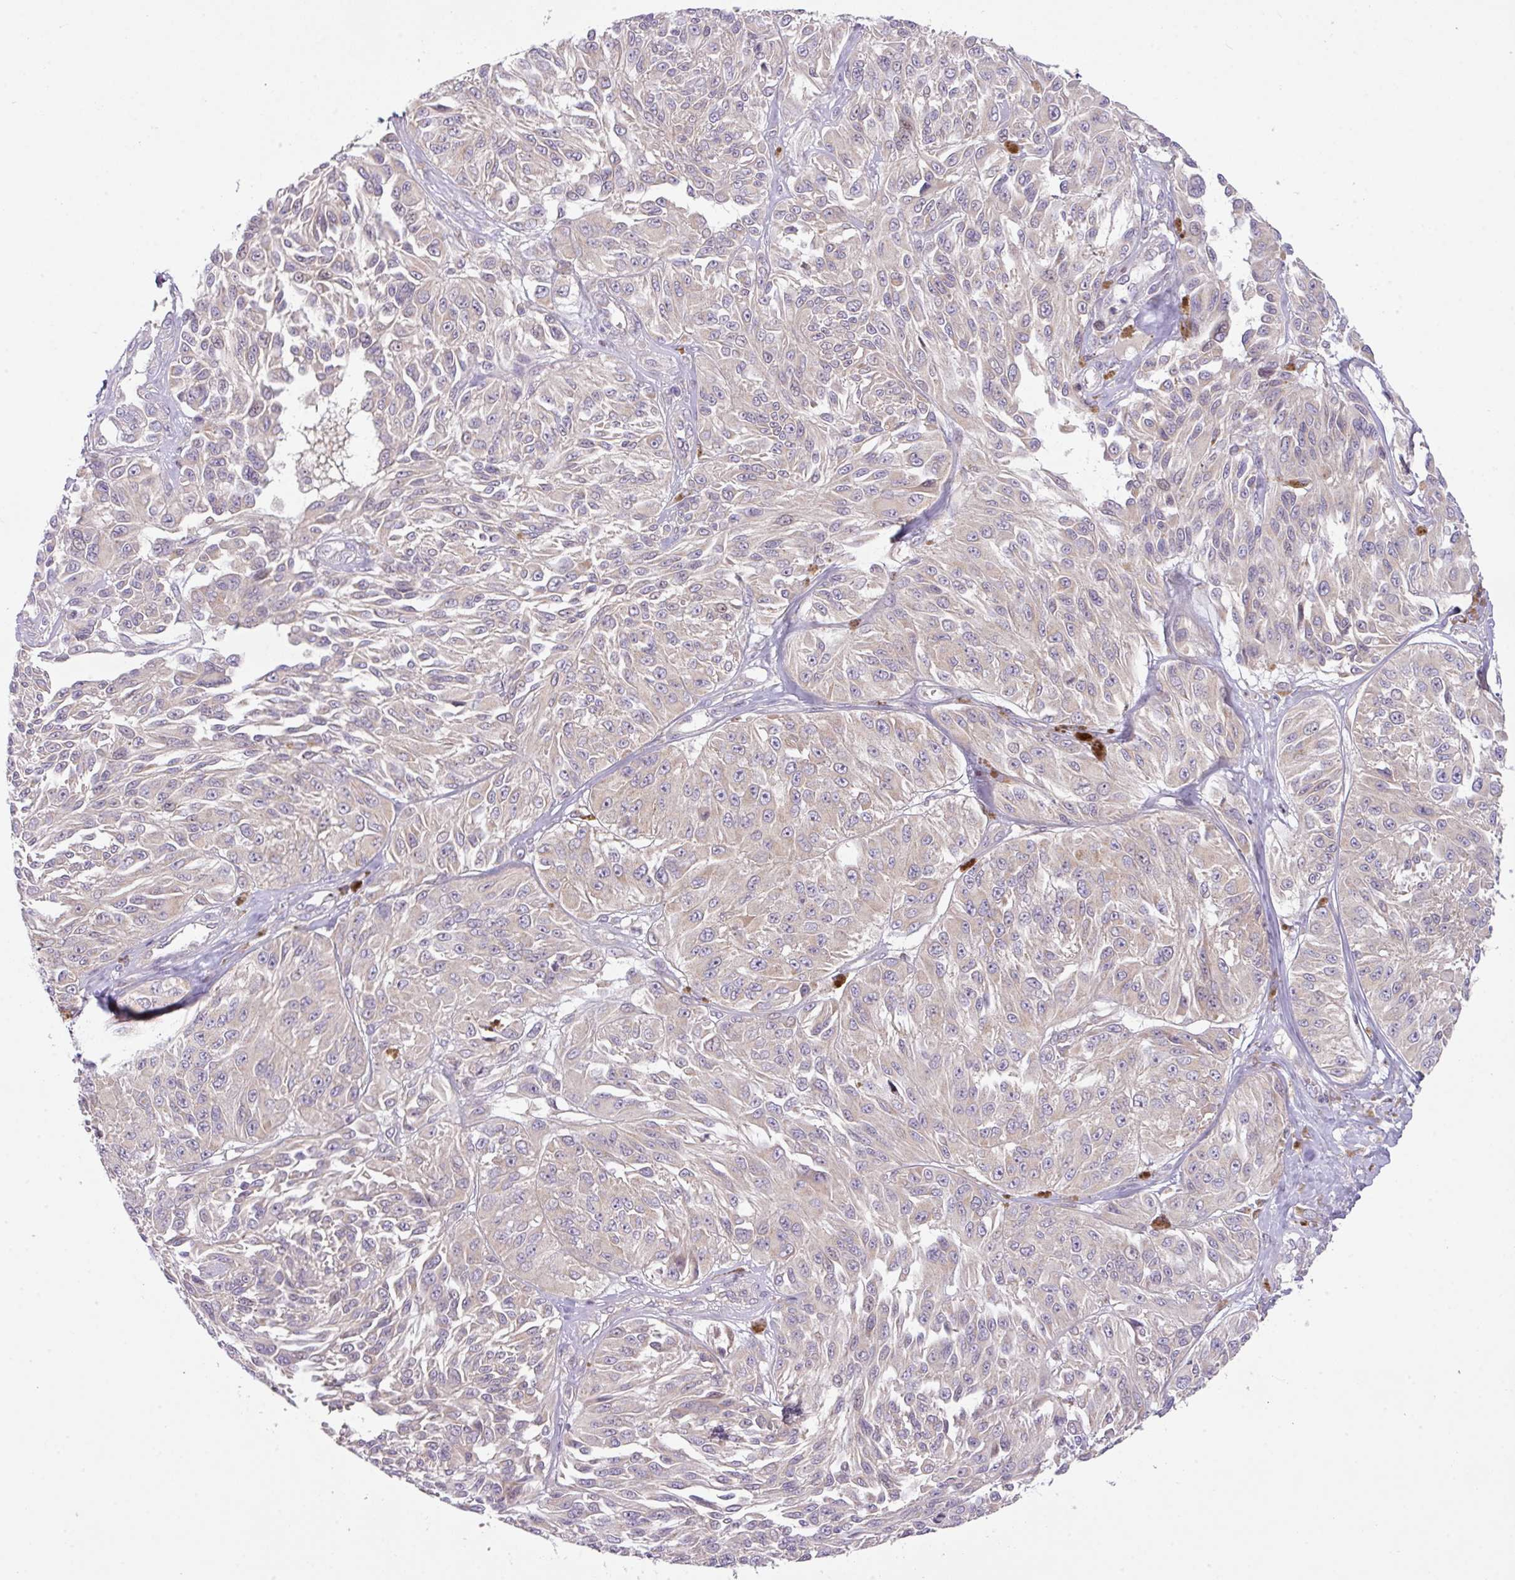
{"staining": {"intensity": "negative", "quantity": "none", "location": "none"}, "tissue": "melanoma", "cell_type": "Tumor cells", "image_type": "cancer", "snomed": [{"axis": "morphology", "description": "Malignant melanoma, NOS"}, {"axis": "topography", "description": "Skin"}], "caption": "Protein analysis of malignant melanoma demonstrates no significant staining in tumor cells.", "gene": "ZNF394", "patient": {"sex": "male", "age": 94}}